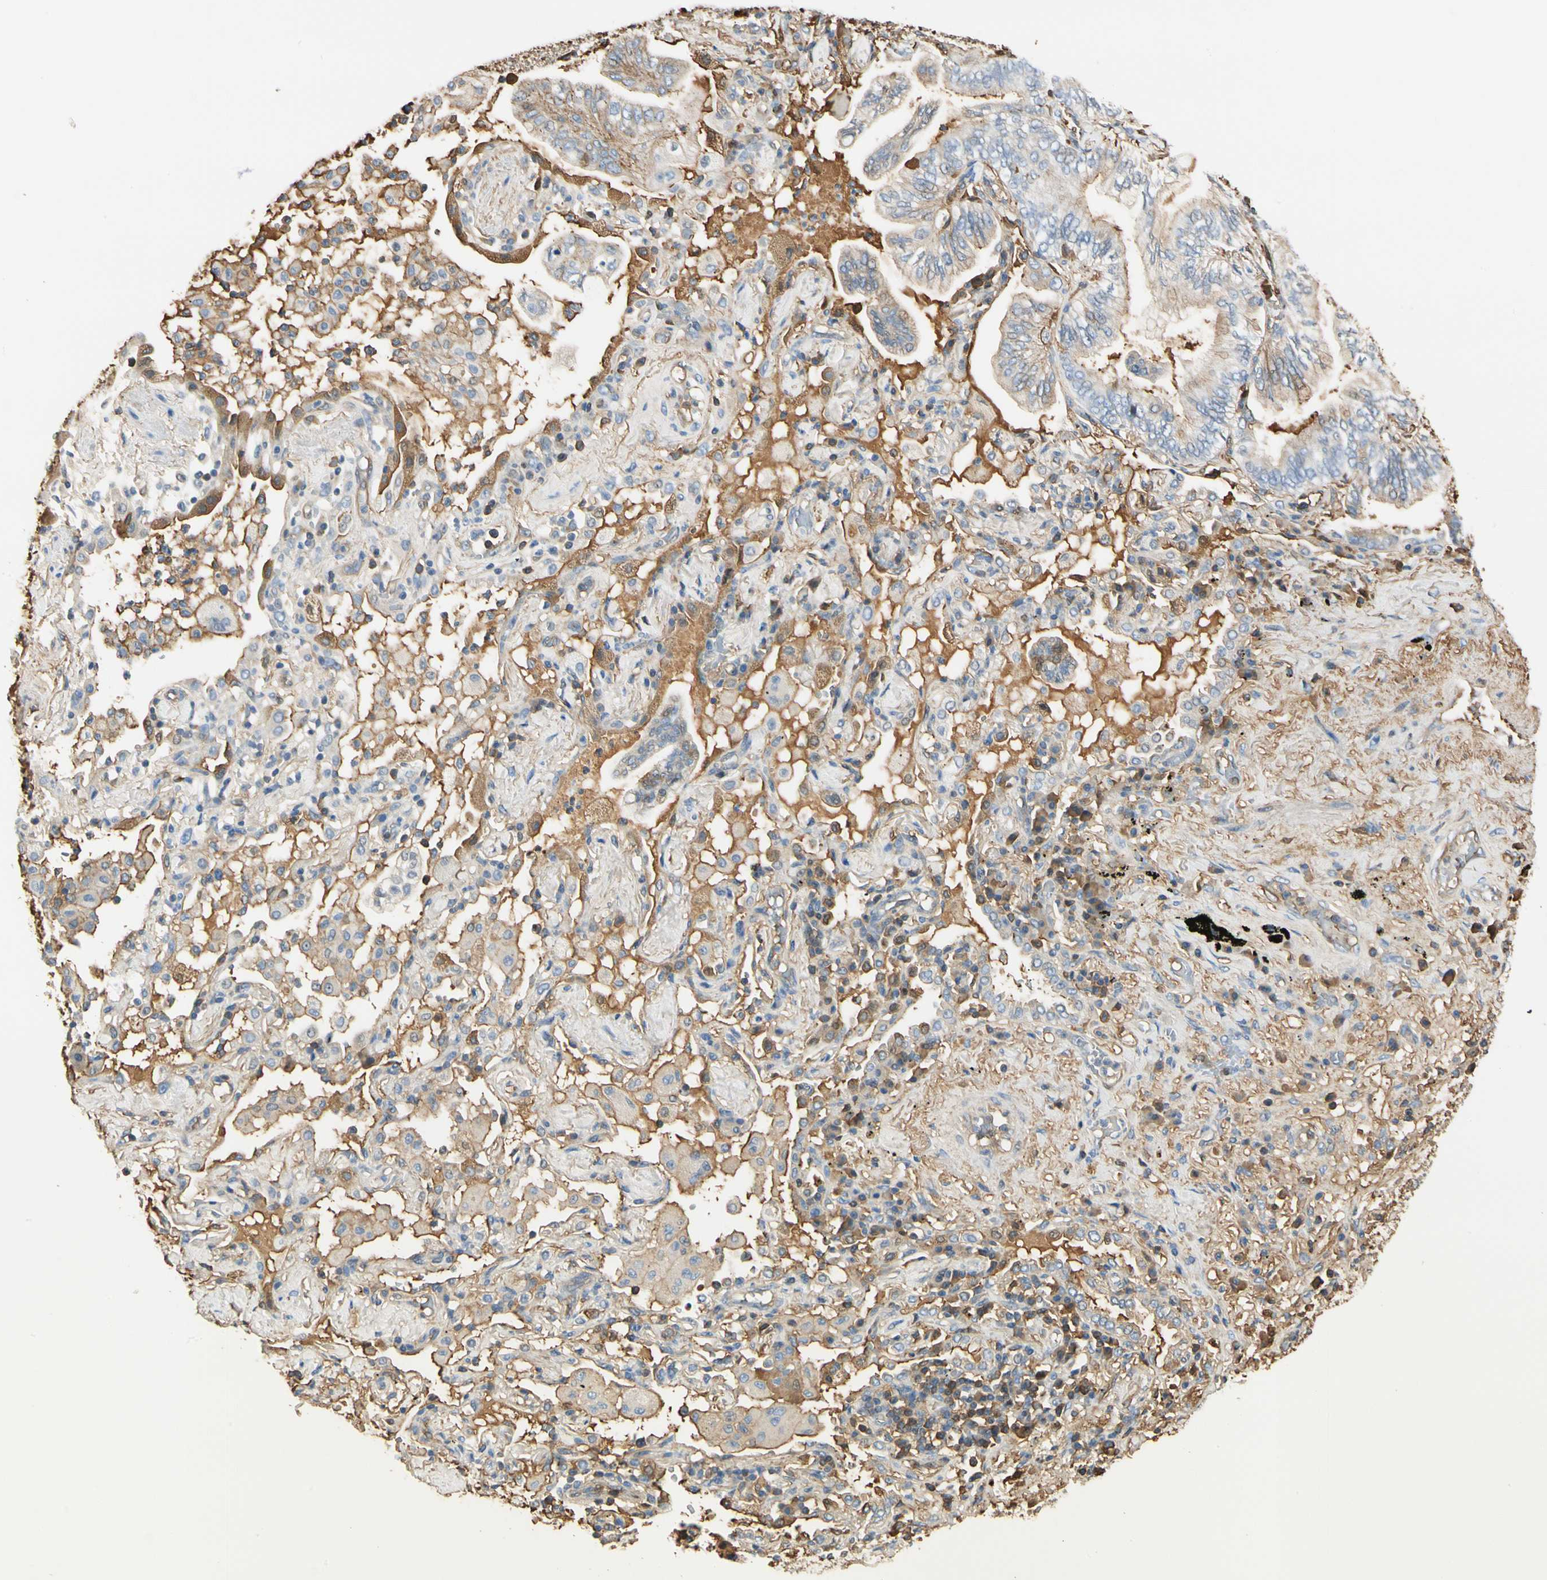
{"staining": {"intensity": "moderate", "quantity": ">75%", "location": "cytoplasmic/membranous"}, "tissue": "lung cancer", "cell_type": "Tumor cells", "image_type": "cancer", "snomed": [{"axis": "morphology", "description": "Normal tissue, NOS"}, {"axis": "morphology", "description": "Adenocarcinoma, NOS"}, {"axis": "topography", "description": "Bronchus"}, {"axis": "topography", "description": "Lung"}], "caption": "About >75% of tumor cells in human adenocarcinoma (lung) demonstrate moderate cytoplasmic/membranous protein positivity as visualized by brown immunohistochemical staining.", "gene": "LAMB3", "patient": {"sex": "female", "age": 70}}